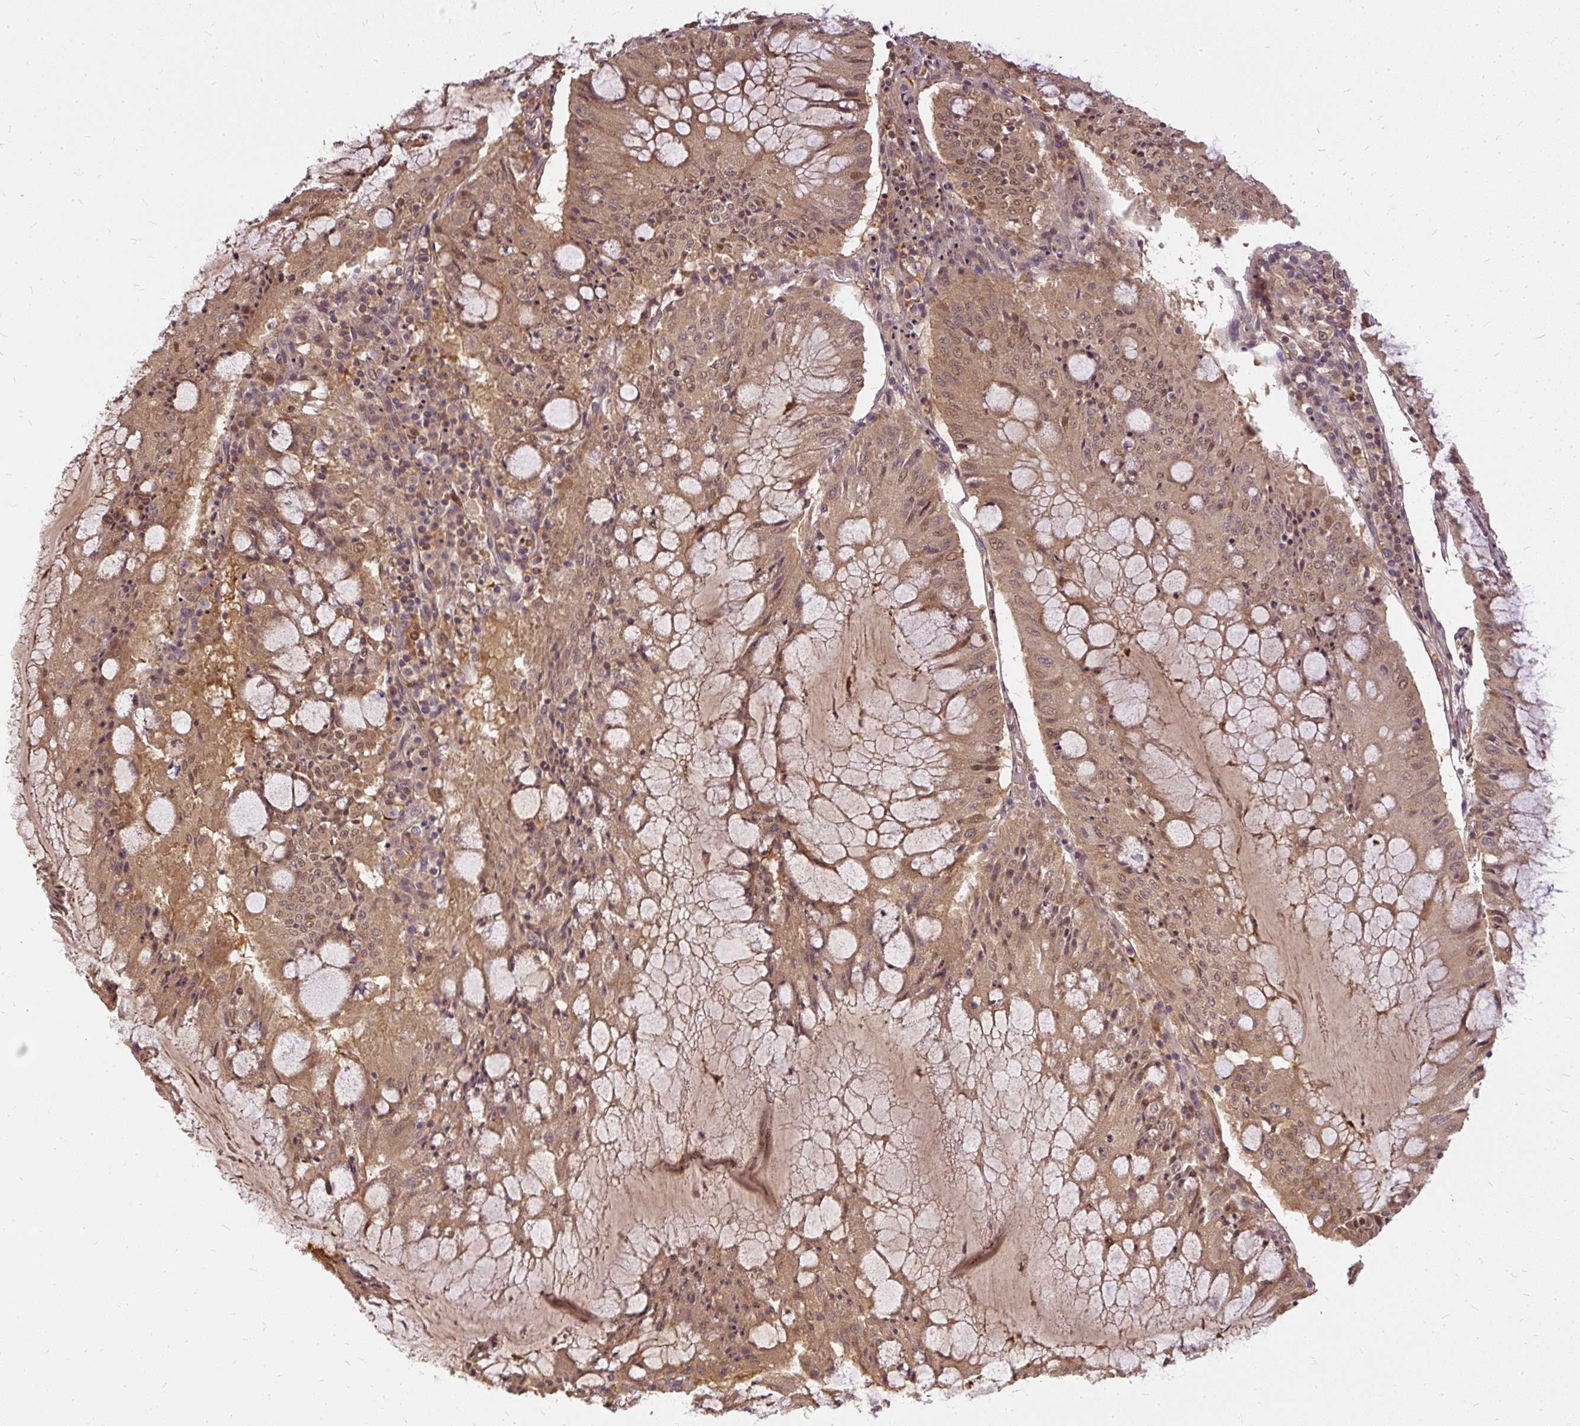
{"staining": {"intensity": "moderate", "quantity": ">75%", "location": "cytoplasmic/membranous,nuclear"}, "tissue": "pancreatic cancer", "cell_type": "Tumor cells", "image_type": "cancer", "snomed": [{"axis": "morphology", "description": "Adenocarcinoma, NOS"}, {"axis": "topography", "description": "Pancreas"}], "caption": "Pancreatic cancer (adenocarcinoma) stained for a protein (brown) displays moderate cytoplasmic/membranous and nuclear positive expression in approximately >75% of tumor cells.", "gene": "AP5S1", "patient": {"sex": "female", "age": 50}}